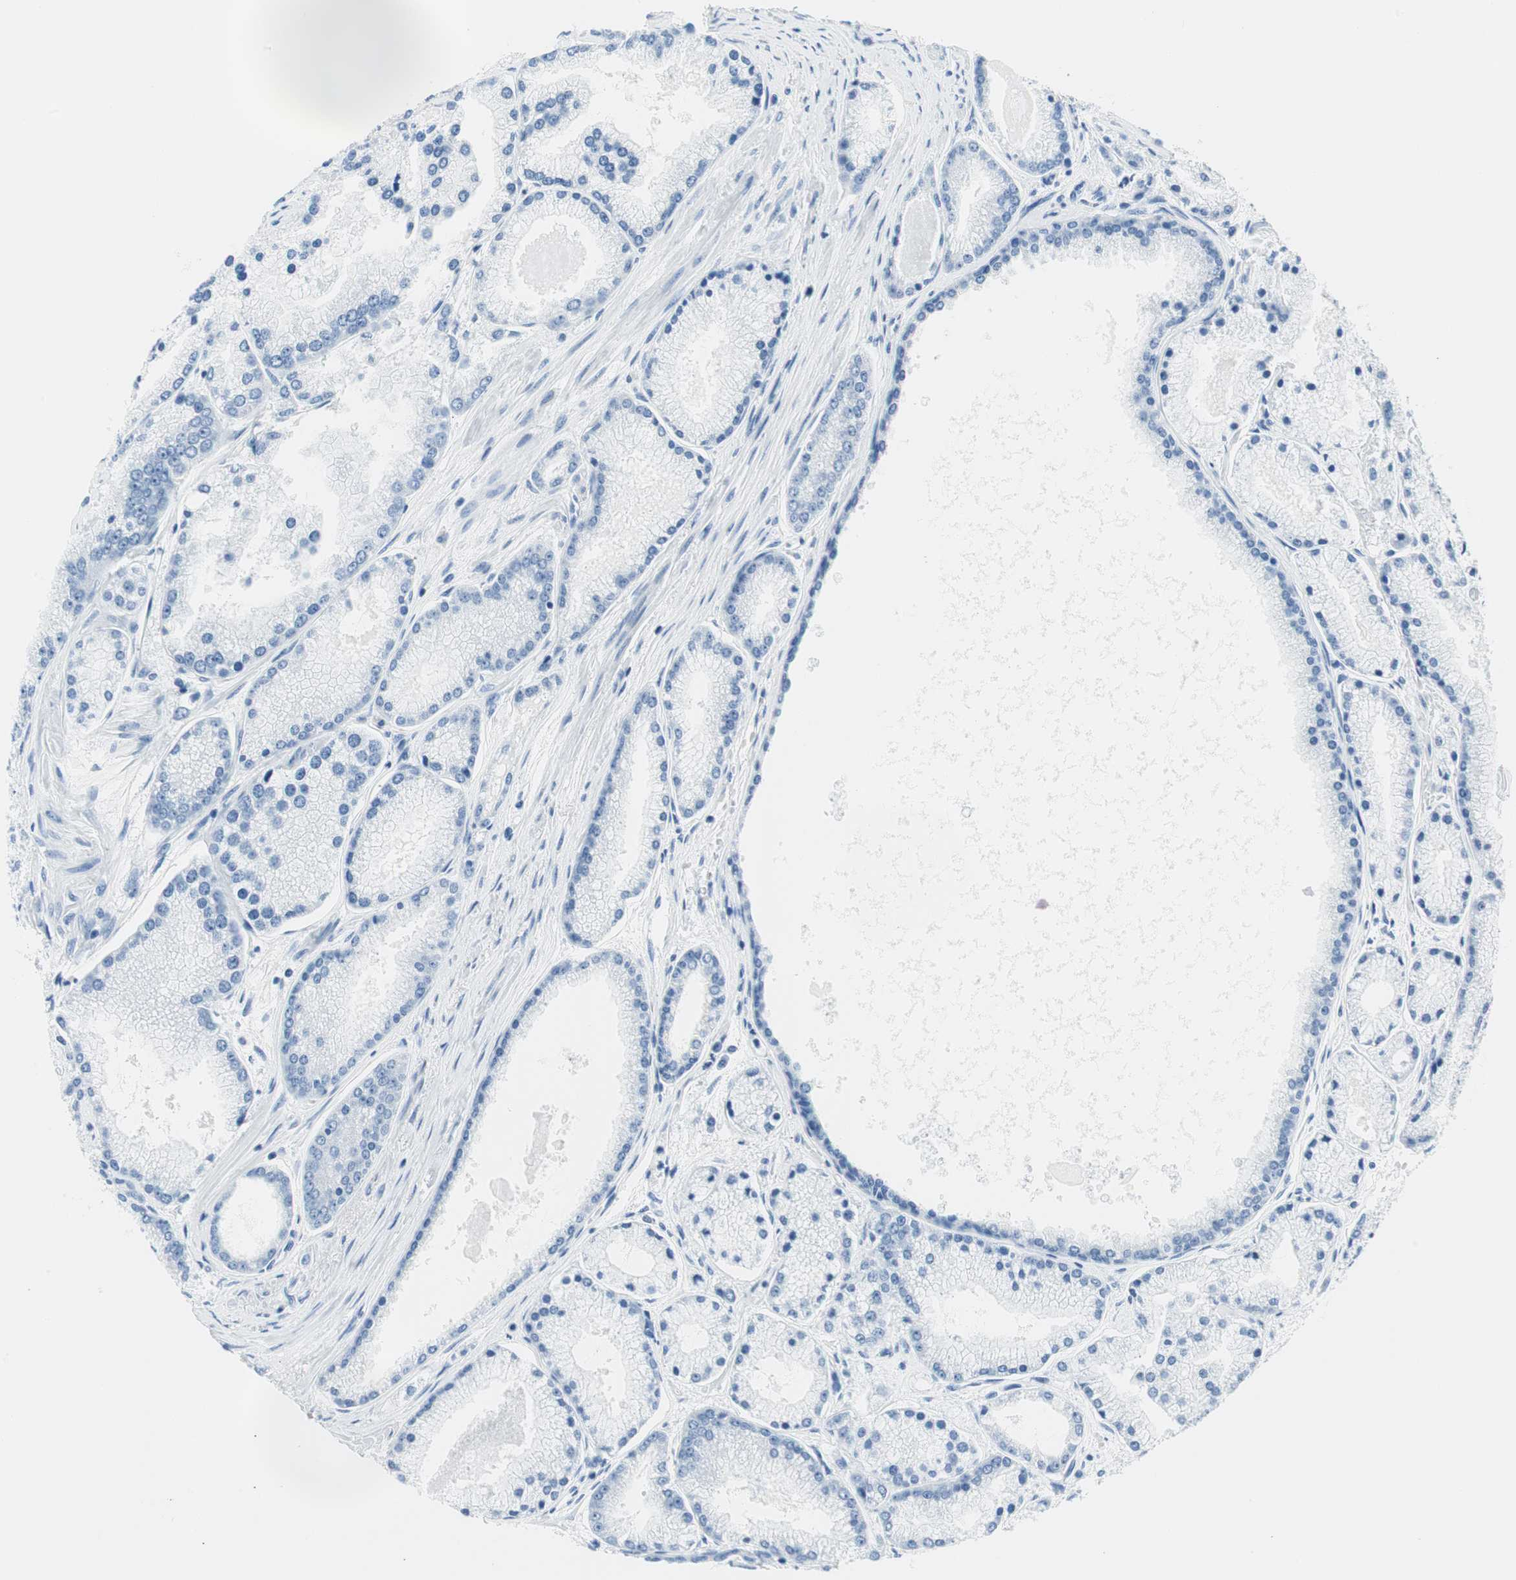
{"staining": {"intensity": "negative", "quantity": "none", "location": "none"}, "tissue": "prostate cancer", "cell_type": "Tumor cells", "image_type": "cancer", "snomed": [{"axis": "morphology", "description": "Adenocarcinoma, High grade"}, {"axis": "topography", "description": "Prostate"}], "caption": "IHC of human adenocarcinoma (high-grade) (prostate) shows no positivity in tumor cells.", "gene": "NFATC2", "patient": {"sex": "male", "age": 61}}